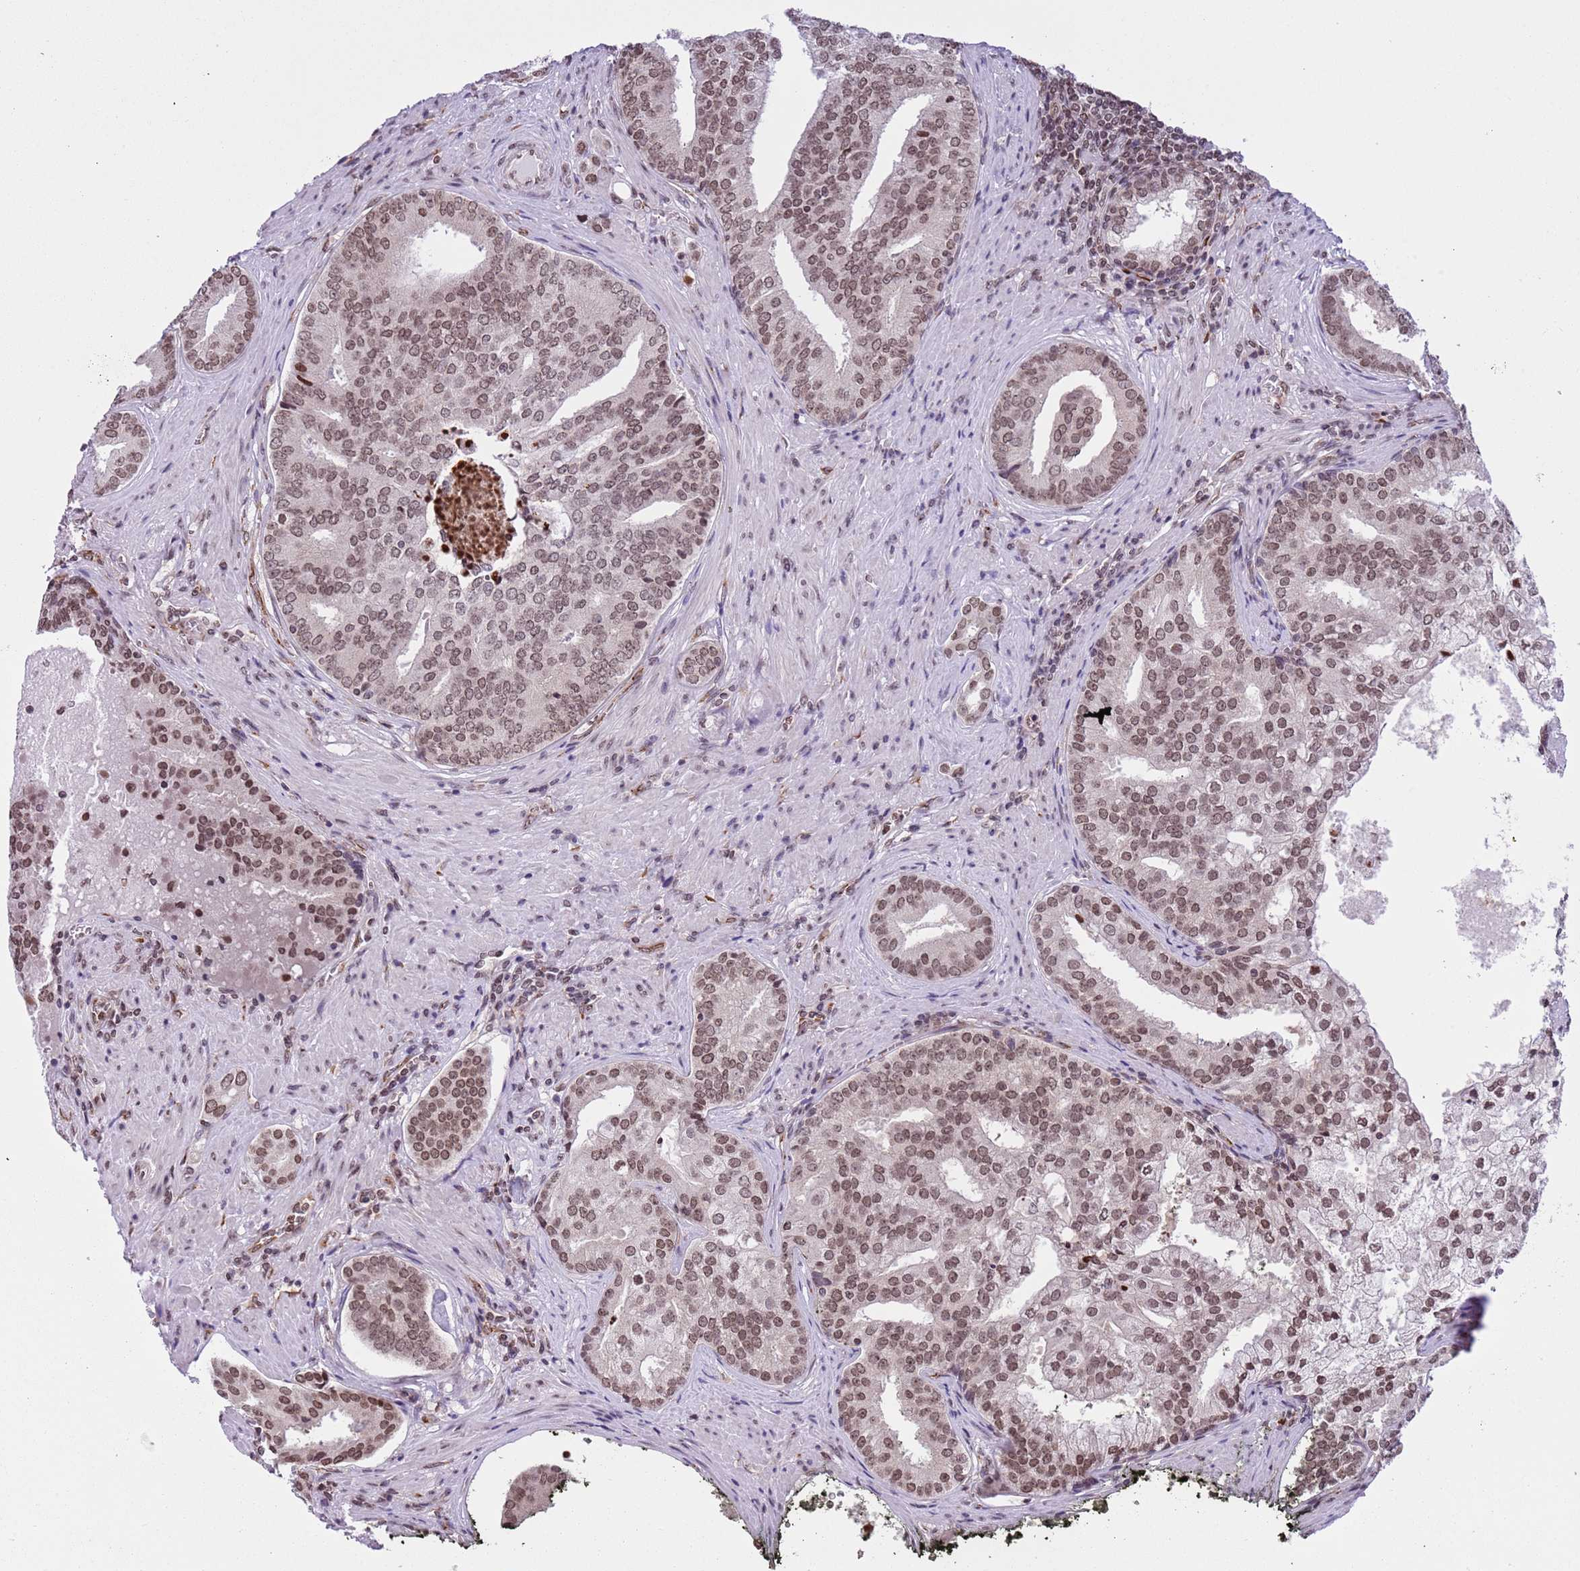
{"staining": {"intensity": "moderate", "quantity": ">75%", "location": "nuclear"}, "tissue": "prostate cancer", "cell_type": "Tumor cells", "image_type": "cancer", "snomed": [{"axis": "morphology", "description": "Adenocarcinoma, High grade"}, {"axis": "topography", "description": "Prostate"}], "caption": "Human high-grade adenocarcinoma (prostate) stained for a protein (brown) exhibits moderate nuclear positive staining in about >75% of tumor cells.", "gene": "NRIP1", "patient": {"sex": "male", "age": 55}}